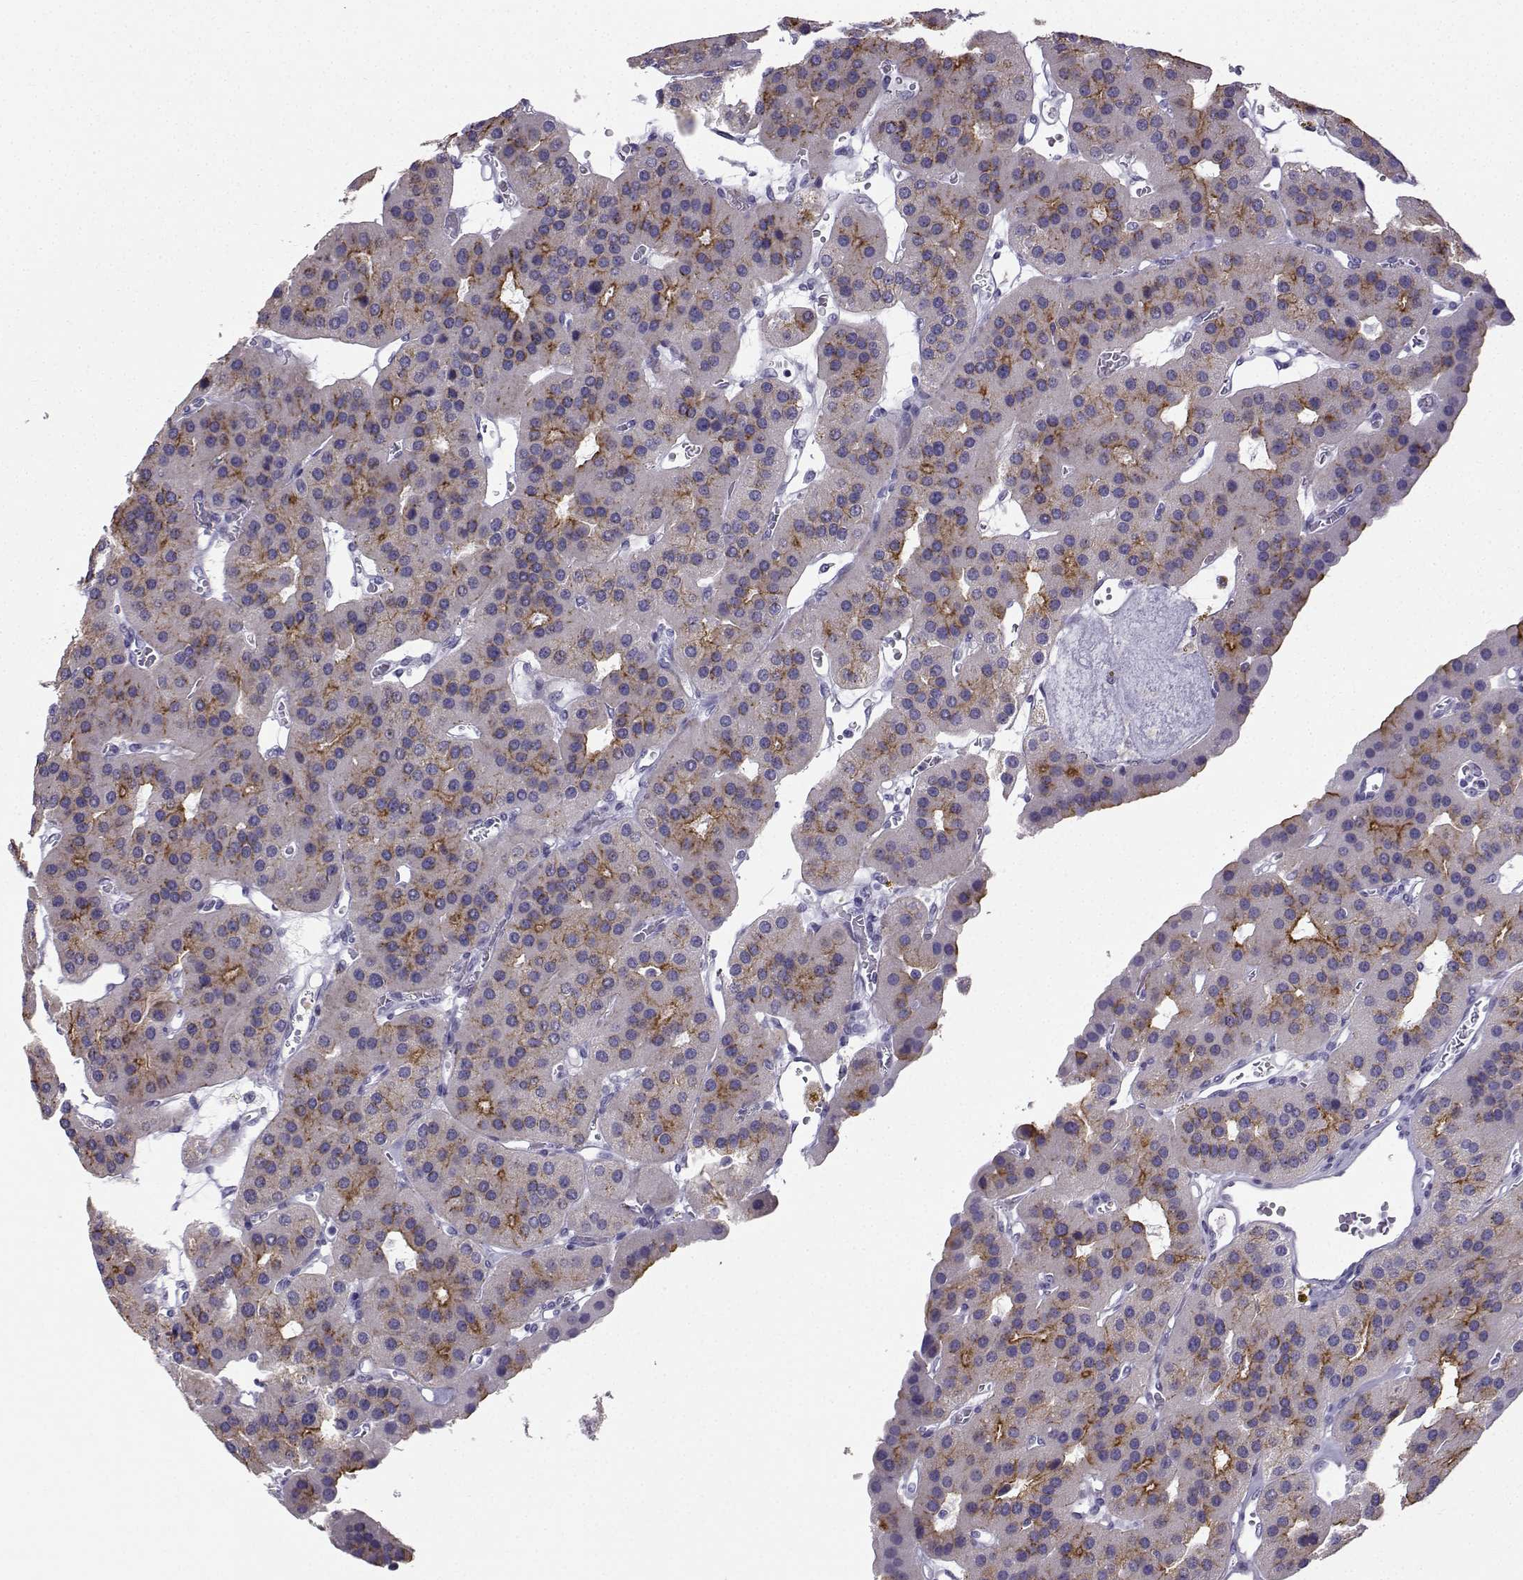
{"staining": {"intensity": "moderate", "quantity": "25%-75%", "location": "cytoplasmic/membranous"}, "tissue": "parathyroid gland", "cell_type": "Glandular cells", "image_type": "normal", "snomed": [{"axis": "morphology", "description": "Normal tissue, NOS"}, {"axis": "morphology", "description": "Adenoma, NOS"}, {"axis": "topography", "description": "Parathyroid gland"}], "caption": "Protein expression analysis of benign parathyroid gland demonstrates moderate cytoplasmic/membranous positivity in approximately 25%-75% of glandular cells. The staining was performed using DAB (3,3'-diaminobenzidine) to visualize the protein expression in brown, while the nuclei were stained in blue with hematoxylin (Magnification: 20x).", "gene": "ZBTB8B", "patient": {"sex": "female", "age": 86}}